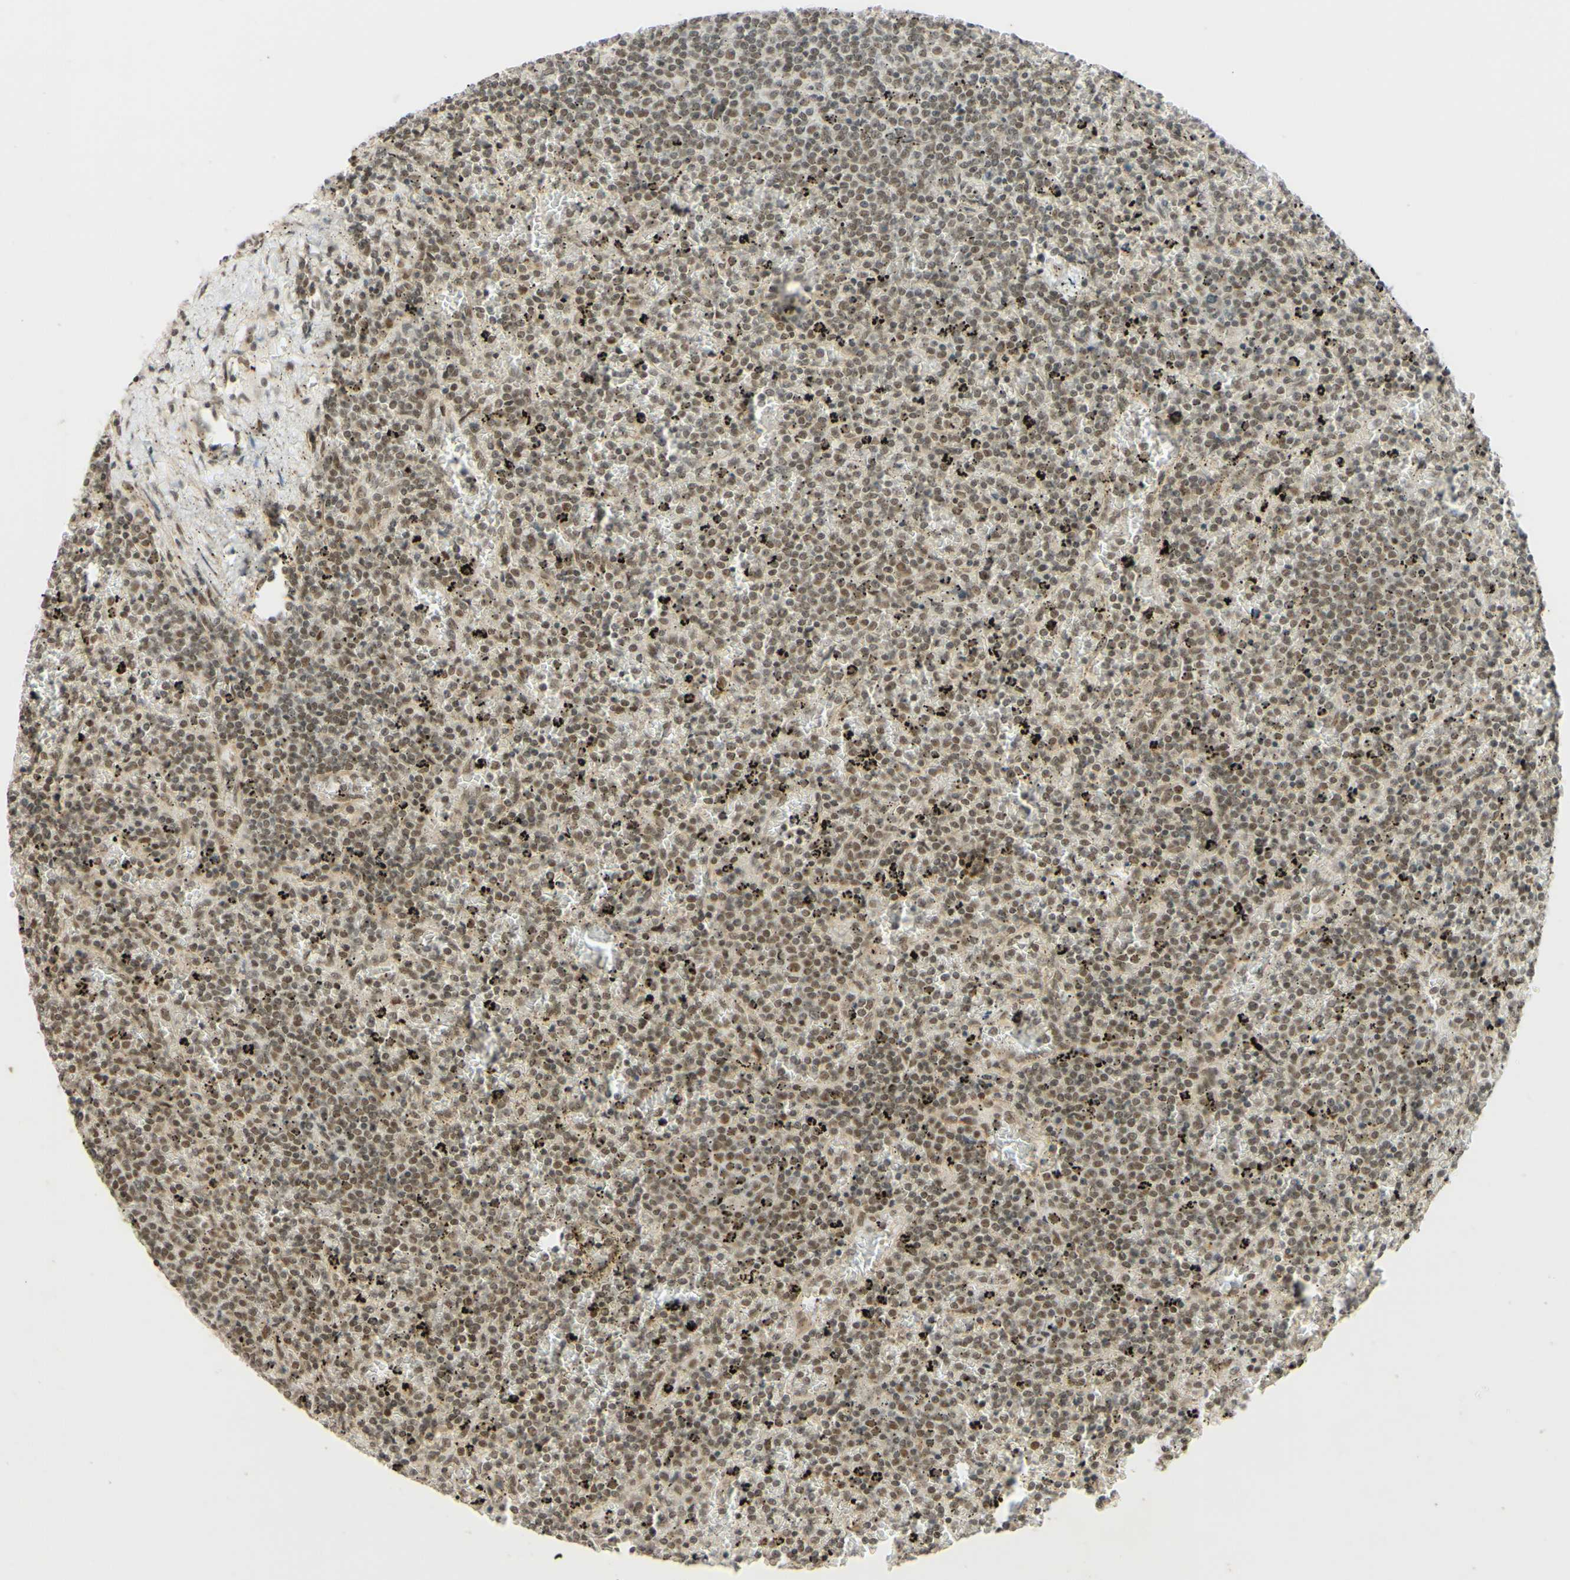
{"staining": {"intensity": "moderate", "quantity": ">75%", "location": "nuclear"}, "tissue": "lymphoma", "cell_type": "Tumor cells", "image_type": "cancer", "snomed": [{"axis": "morphology", "description": "Malignant lymphoma, non-Hodgkin's type, Low grade"}, {"axis": "topography", "description": "Spleen"}], "caption": "Immunohistochemical staining of human lymphoma reveals moderate nuclear protein positivity in about >75% of tumor cells.", "gene": "SMARCB1", "patient": {"sex": "female", "age": 77}}